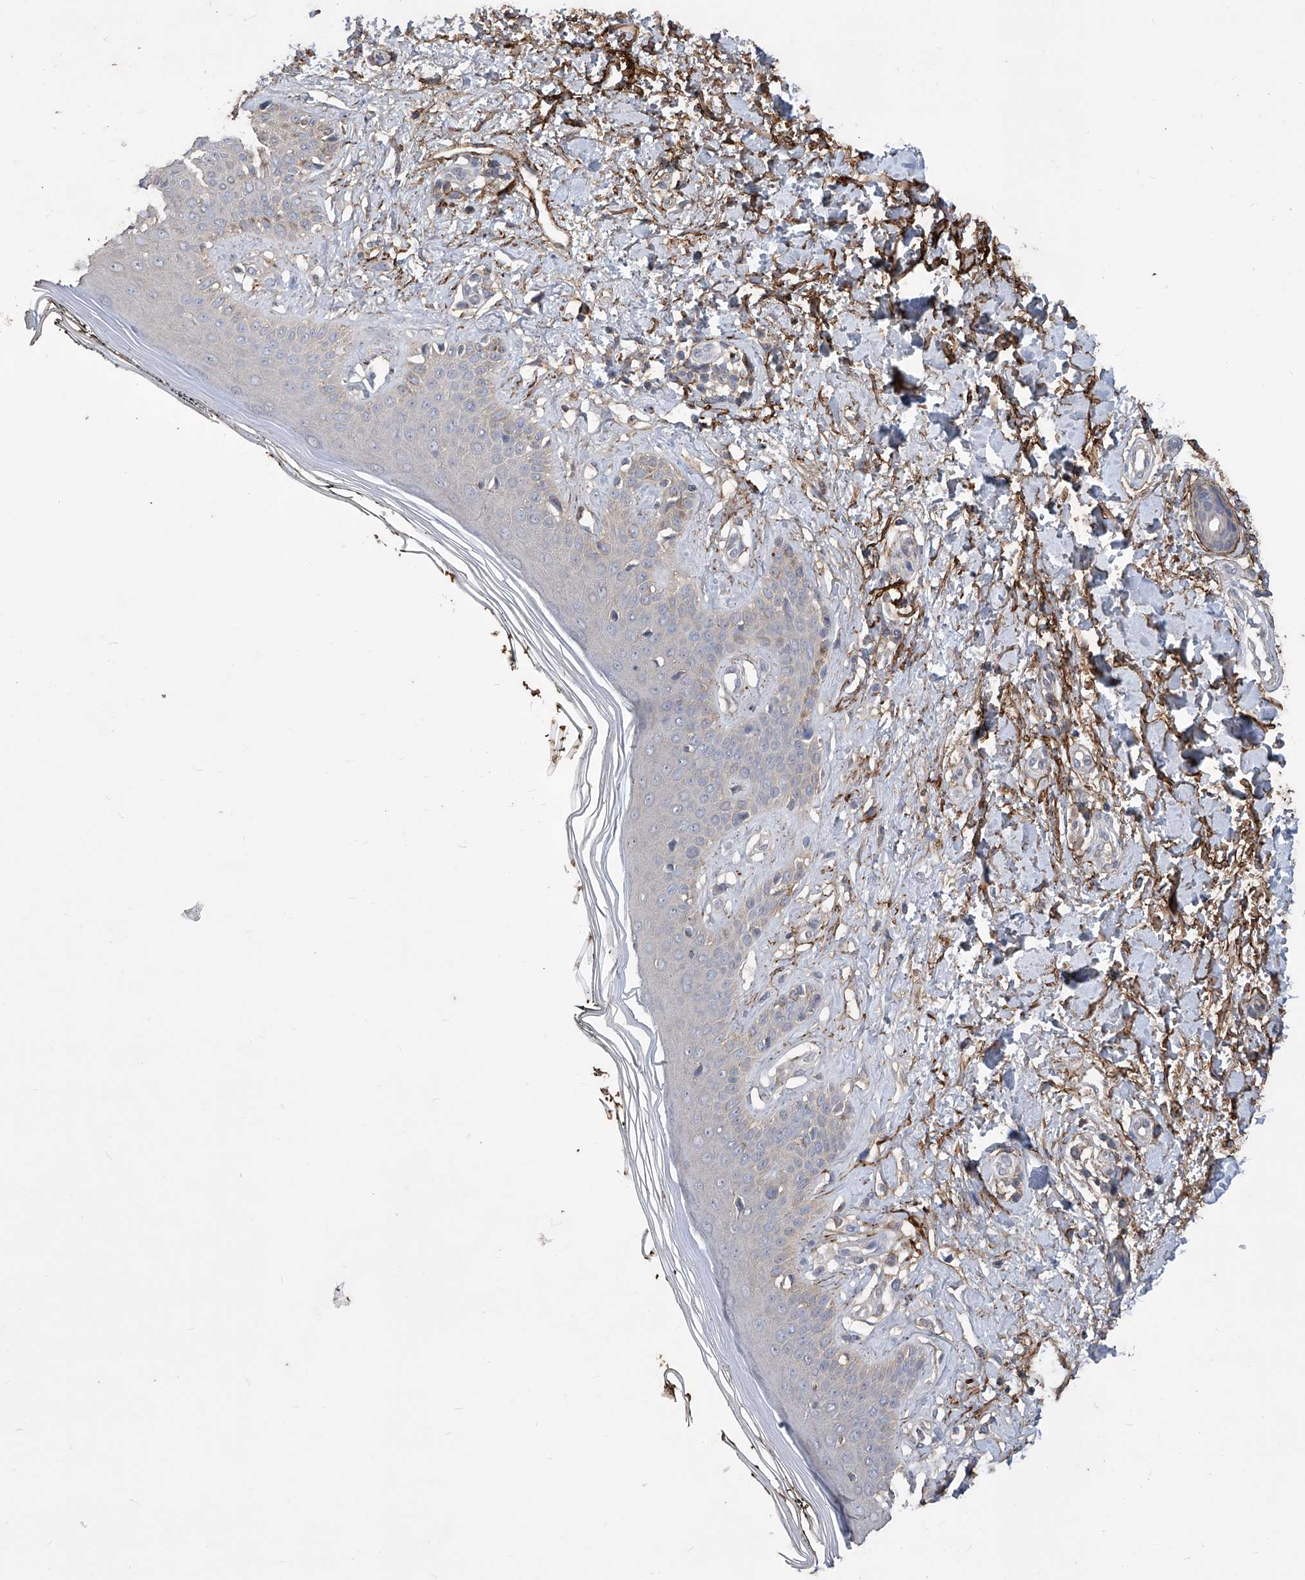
{"staining": {"intensity": "moderate", "quantity": ">75%", "location": "cytoplasmic/membranous"}, "tissue": "skin", "cell_type": "Fibroblasts", "image_type": "normal", "snomed": [{"axis": "morphology", "description": "Normal tissue, NOS"}, {"axis": "topography", "description": "Skin"}], "caption": "Skin stained with DAB (3,3'-diaminobenzidine) IHC reveals medium levels of moderate cytoplasmic/membranous positivity in approximately >75% of fibroblasts.", "gene": "TXNIP", "patient": {"sex": "female", "age": 64}}